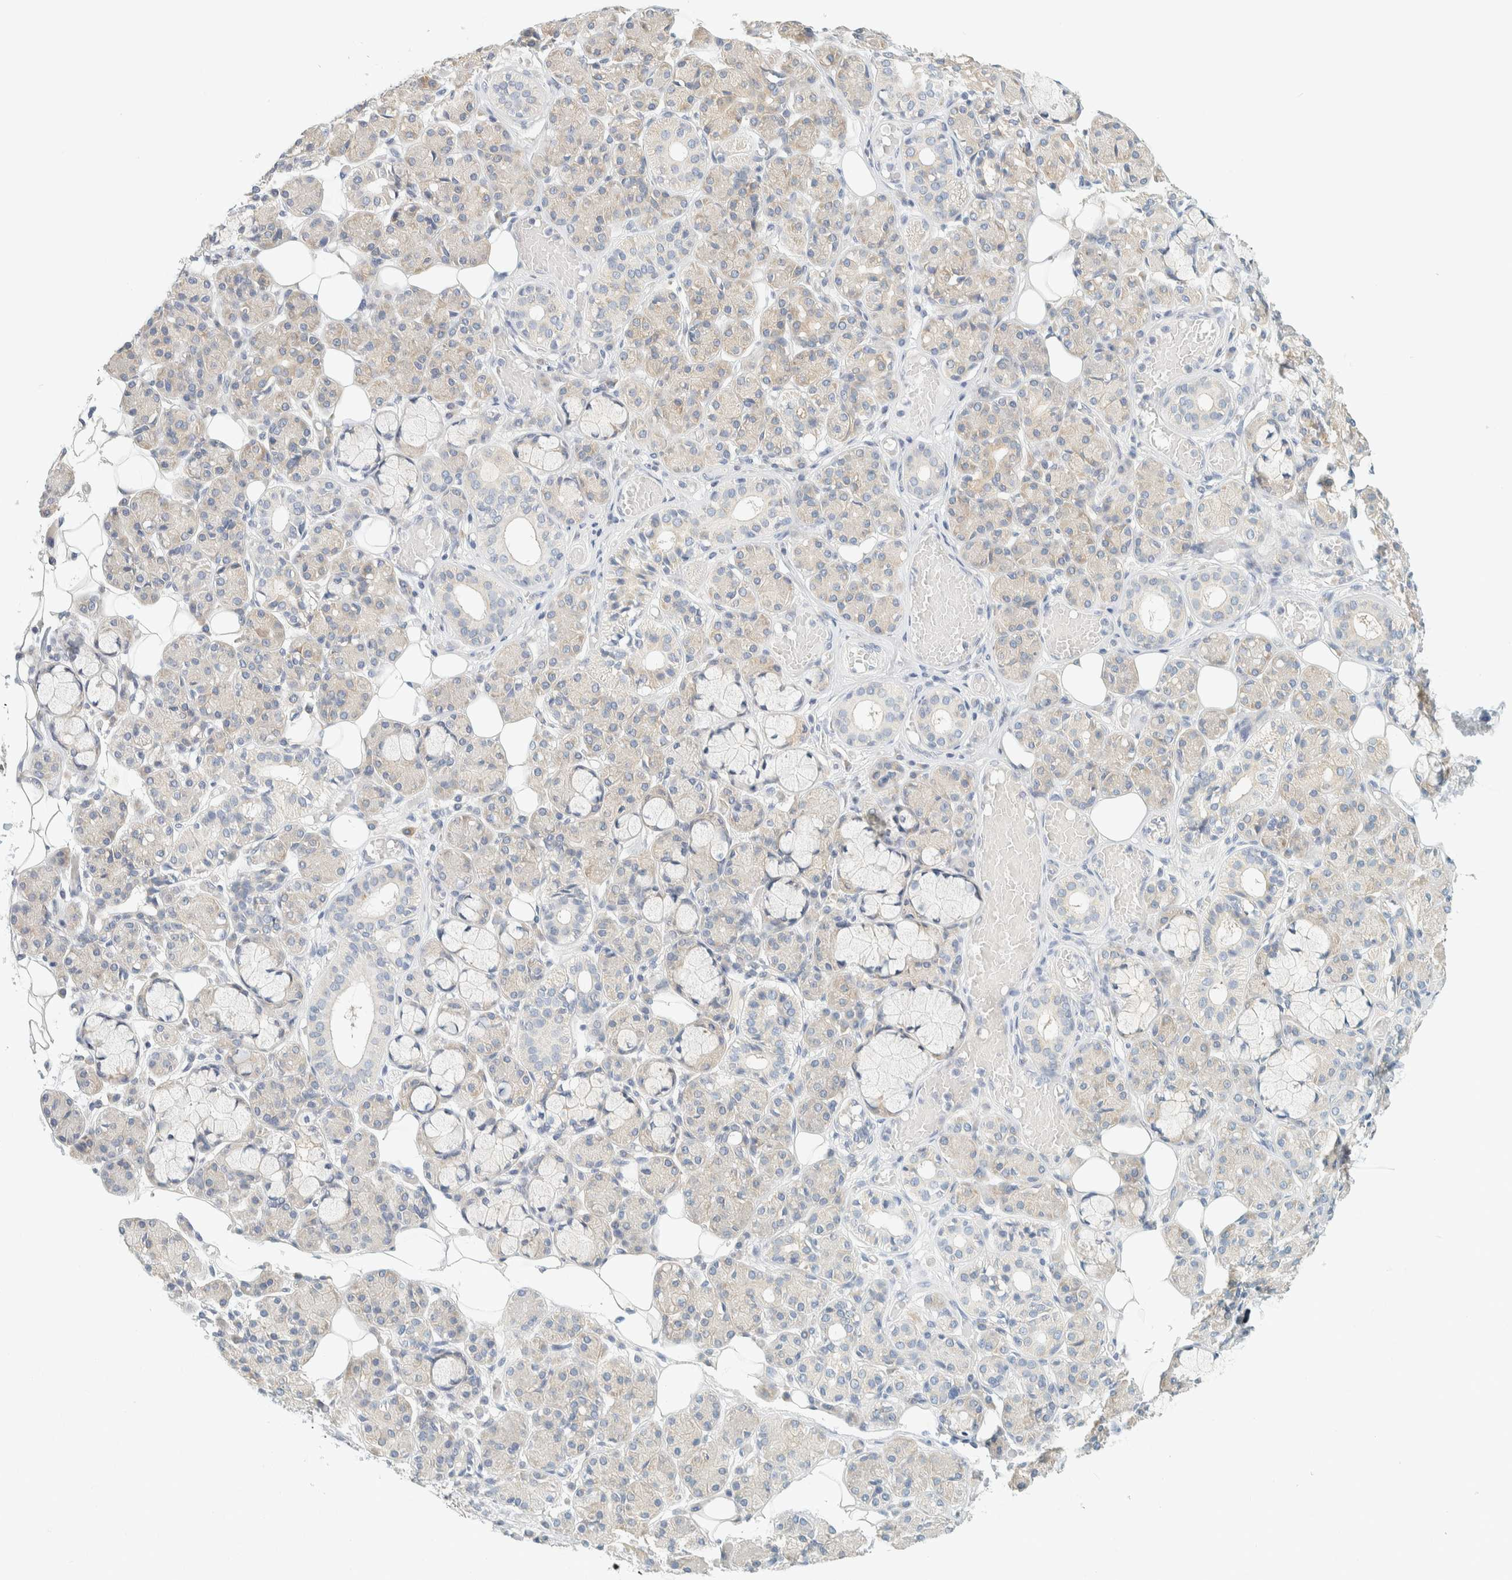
{"staining": {"intensity": "negative", "quantity": "none", "location": "none"}, "tissue": "salivary gland", "cell_type": "Glandular cells", "image_type": "normal", "snomed": [{"axis": "morphology", "description": "Normal tissue, NOS"}, {"axis": "topography", "description": "Salivary gland"}], "caption": "Unremarkable salivary gland was stained to show a protein in brown. There is no significant expression in glandular cells. (DAB (3,3'-diaminobenzidine) immunohistochemistry with hematoxylin counter stain).", "gene": "AARSD1", "patient": {"sex": "male", "age": 63}}